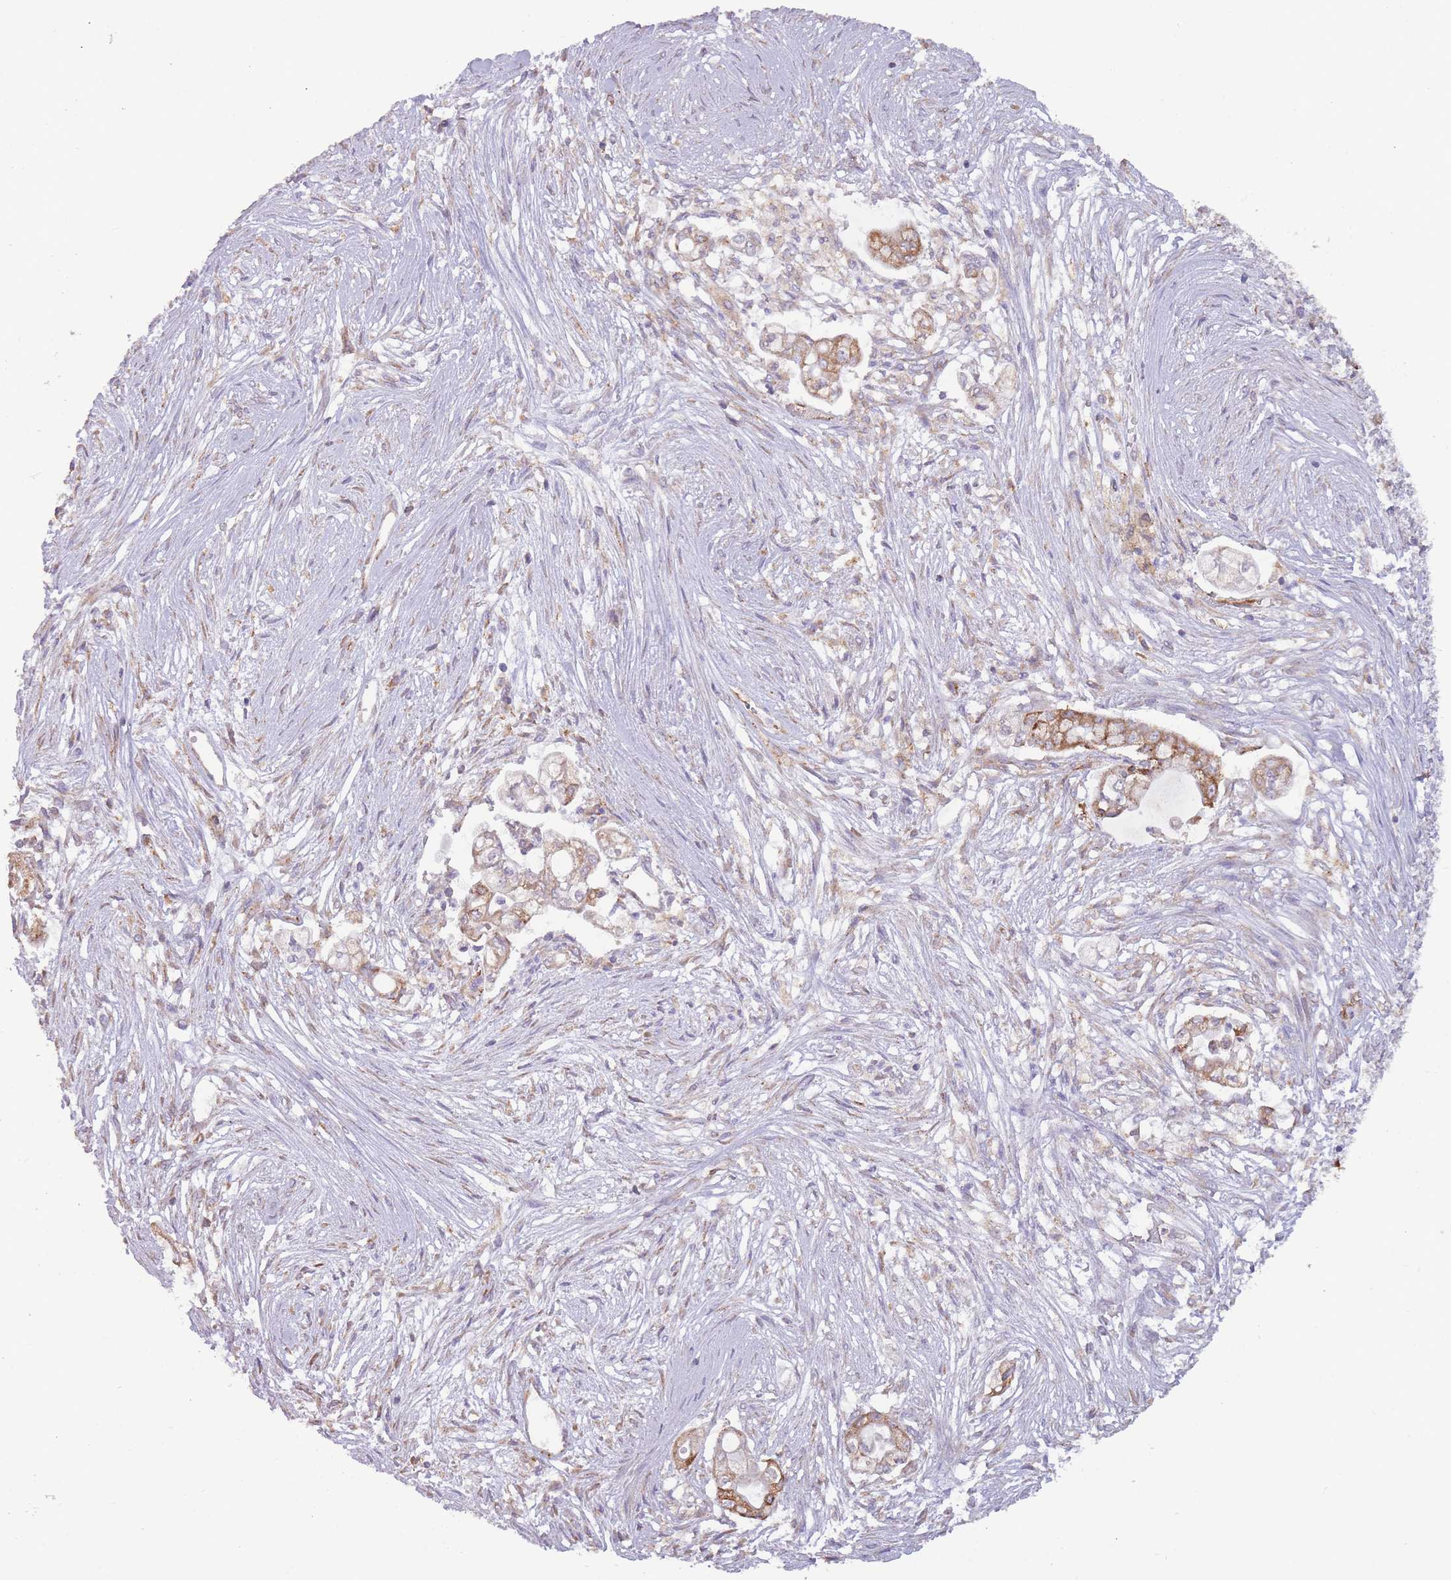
{"staining": {"intensity": "moderate", "quantity": "25%-75%", "location": "cytoplasmic/membranous"}, "tissue": "pancreatic cancer", "cell_type": "Tumor cells", "image_type": "cancer", "snomed": [{"axis": "morphology", "description": "Adenocarcinoma, NOS"}, {"axis": "topography", "description": "Pancreas"}], "caption": "Protein staining exhibits moderate cytoplasmic/membranous staining in approximately 25%-75% of tumor cells in pancreatic adenocarcinoma.", "gene": "TRAPPC5", "patient": {"sex": "female", "age": 69}}